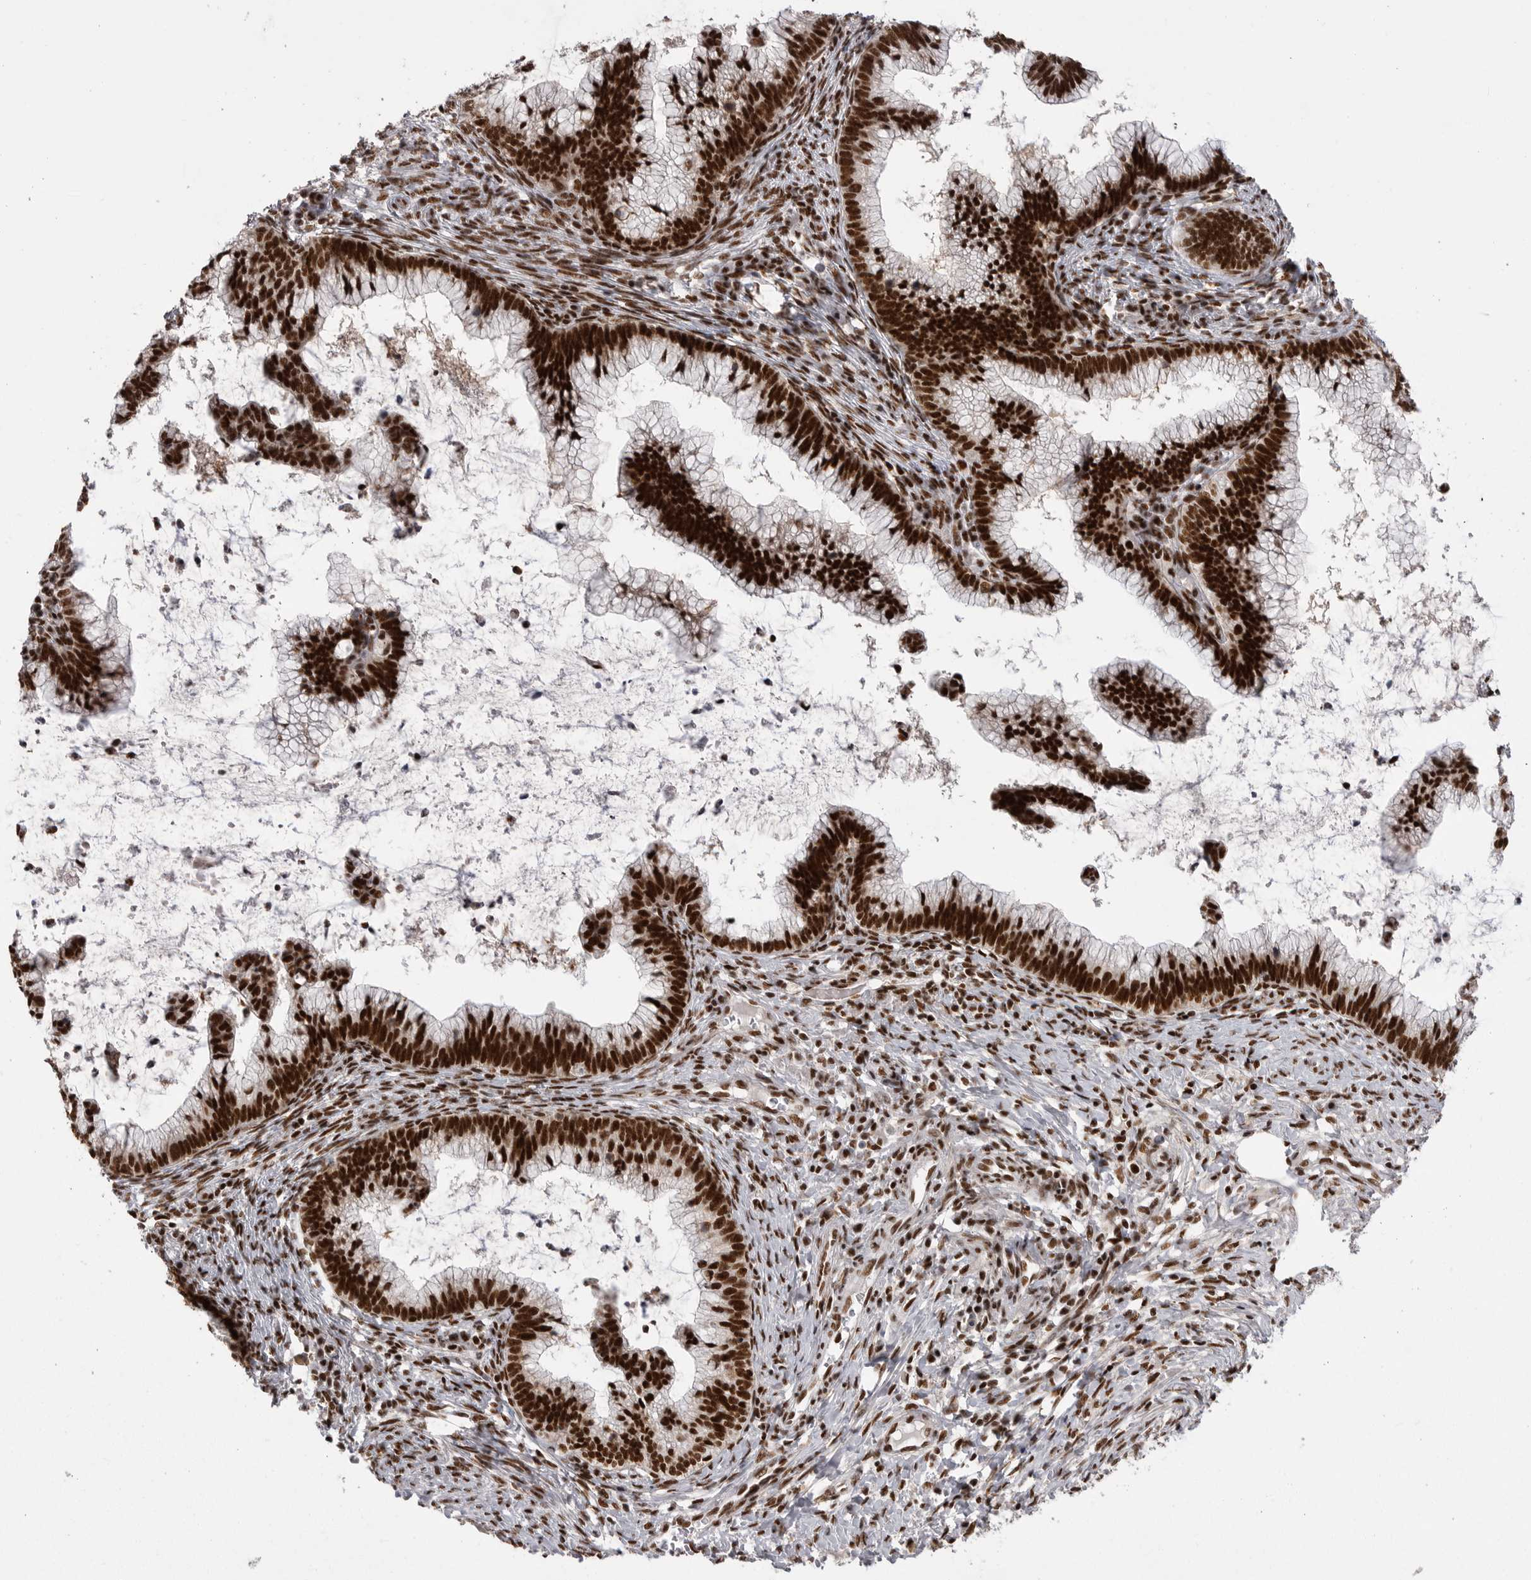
{"staining": {"intensity": "strong", "quantity": ">75%", "location": "nuclear"}, "tissue": "cervical cancer", "cell_type": "Tumor cells", "image_type": "cancer", "snomed": [{"axis": "morphology", "description": "Adenocarcinoma, NOS"}, {"axis": "topography", "description": "Cervix"}], "caption": "Protein staining of cervical cancer tissue shows strong nuclear positivity in about >75% of tumor cells.", "gene": "PPP1R8", "patient": {"sex": "female", "age": 36}}